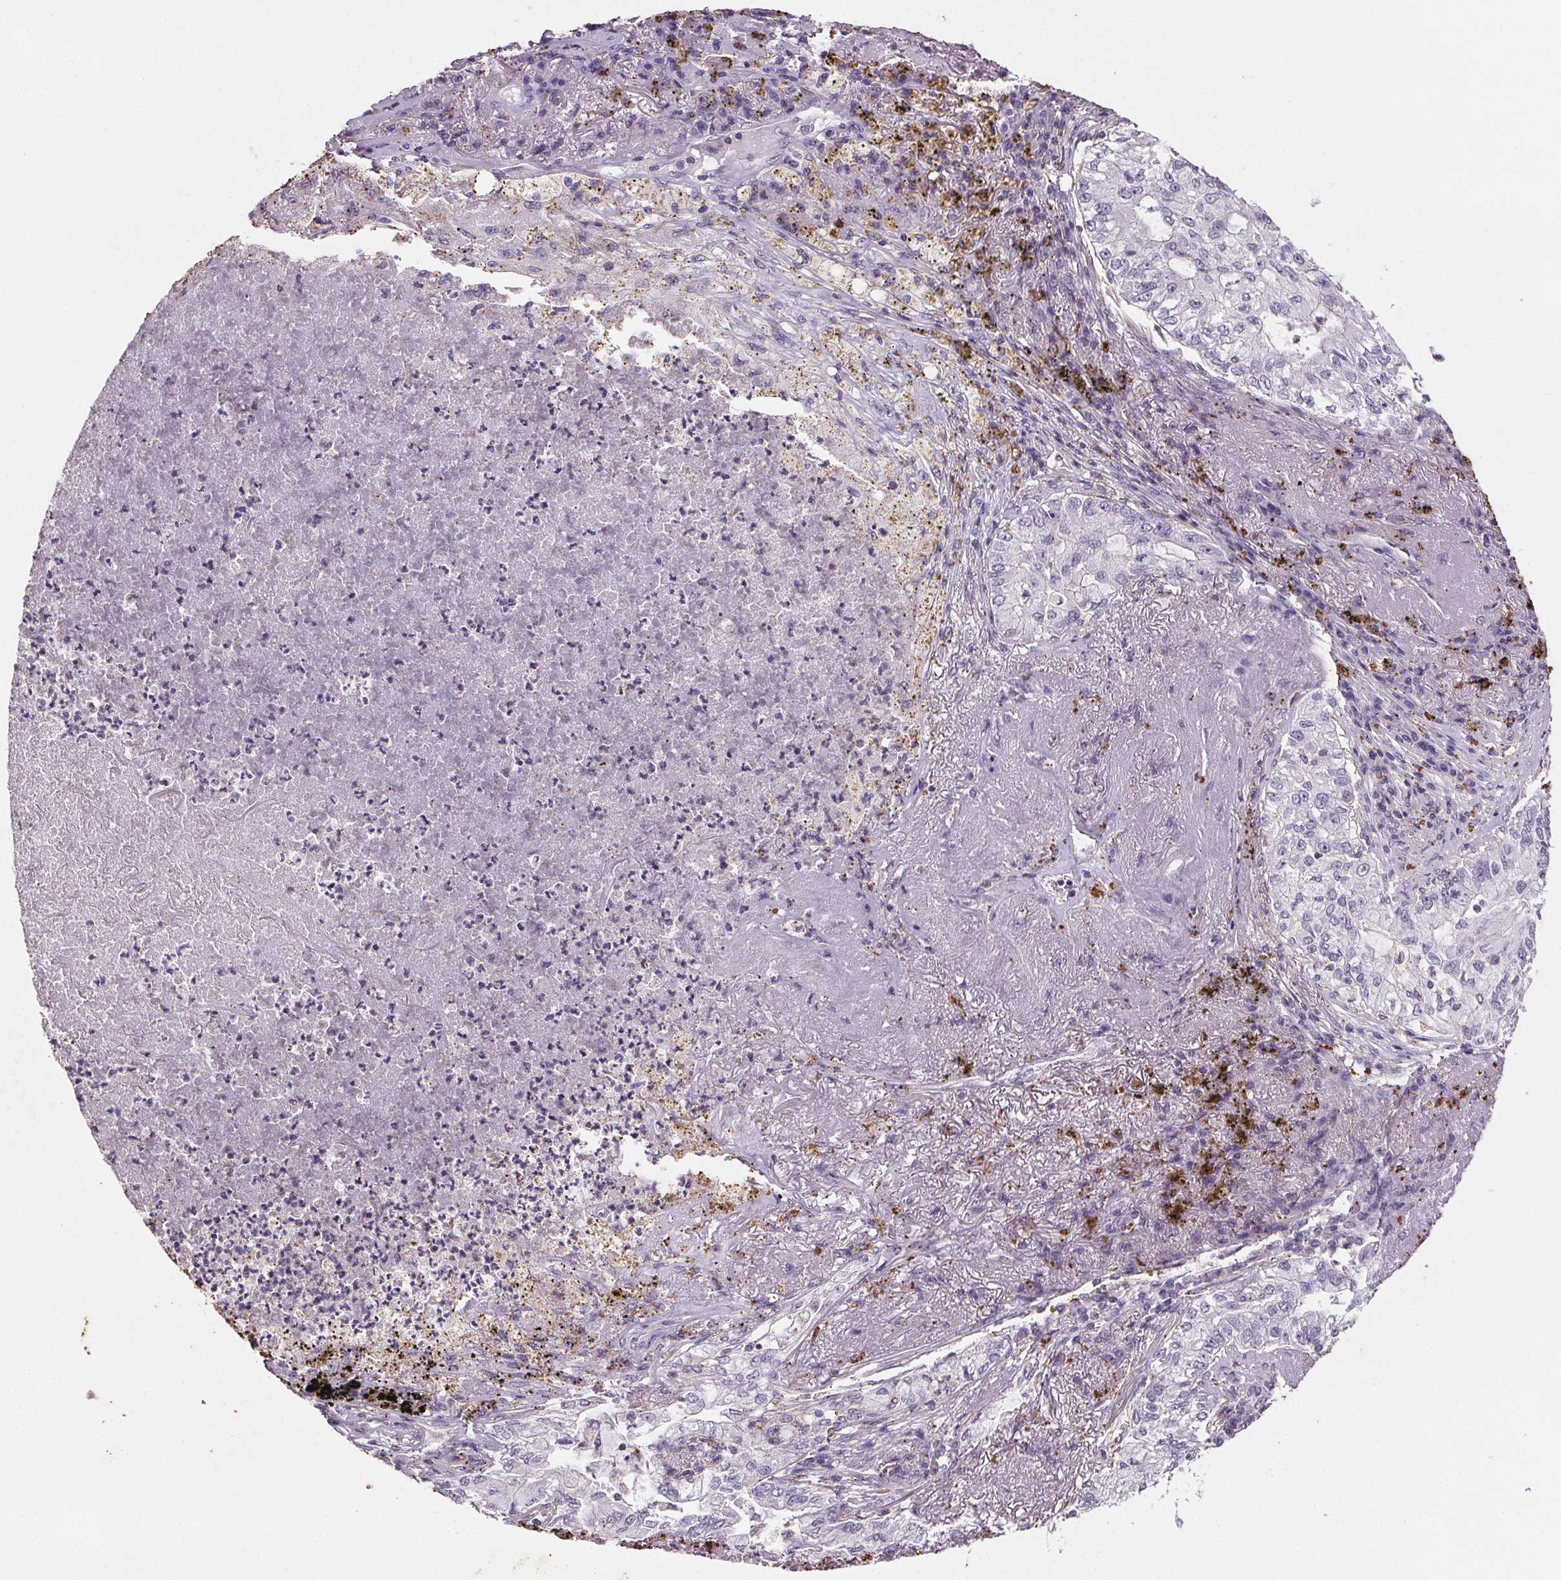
{"staining": {"intensity": "negative", "quantity": "none", "location": "none"}, "tissue": "lung cancer", "cell_type": "Tumor cells", "image_type": "cancer", "snomed": [{"axis": "morphology", "description": "Adenocarcinoma, NOS"}, {"axis": "topography", "description": "Lung"}], "caption": "Tumor cells show no significant staining in lung cancer. (DAB immunohistochemistry (IHC), high magnification).", "gene": "C19orf84", "patient": {"sex": "female", "age": 73}}